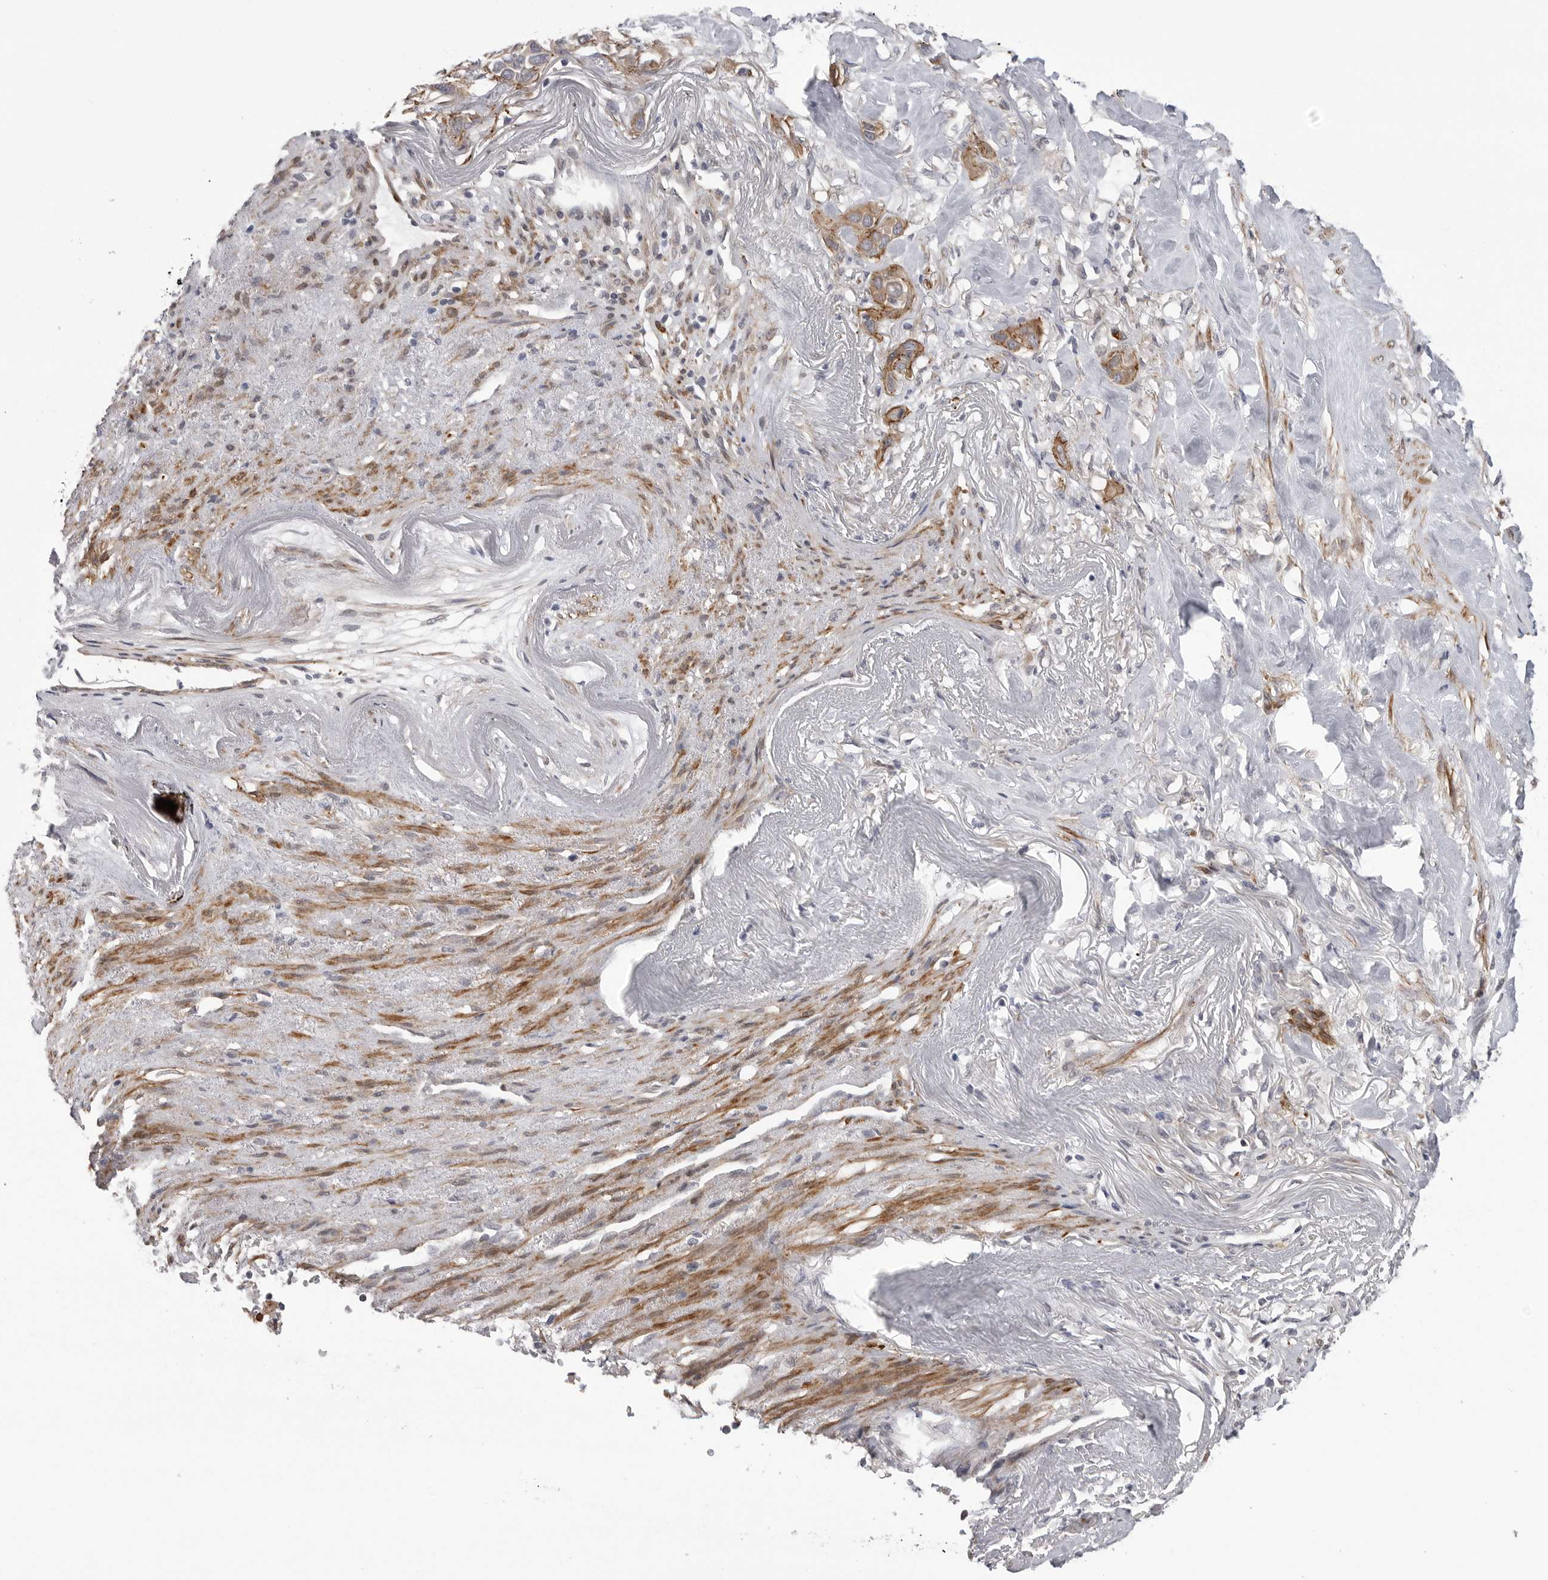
{"staining": {"intensity": "moderate", "quantity": ">75%", "location": "cytoplasmic/membranous"}, "tissue": "pancreatic cancer", "cell_type": "Tumor cells", "image_type": "cancer", "snomed": [{"axis": "morphology", "description": "Adenocarcinoma, NOS"}, {"axis": "topography", "description": "Pancreas"}], "caption": "Approximately >75% of tumor cells in pancreatic adenocarcinoma show moderate cytoplasmic/membranous protein expression as visualized by brown immunohistochemical staining.", "gene": "SCP2", "patient": {"sex": "female", "age": 60}}